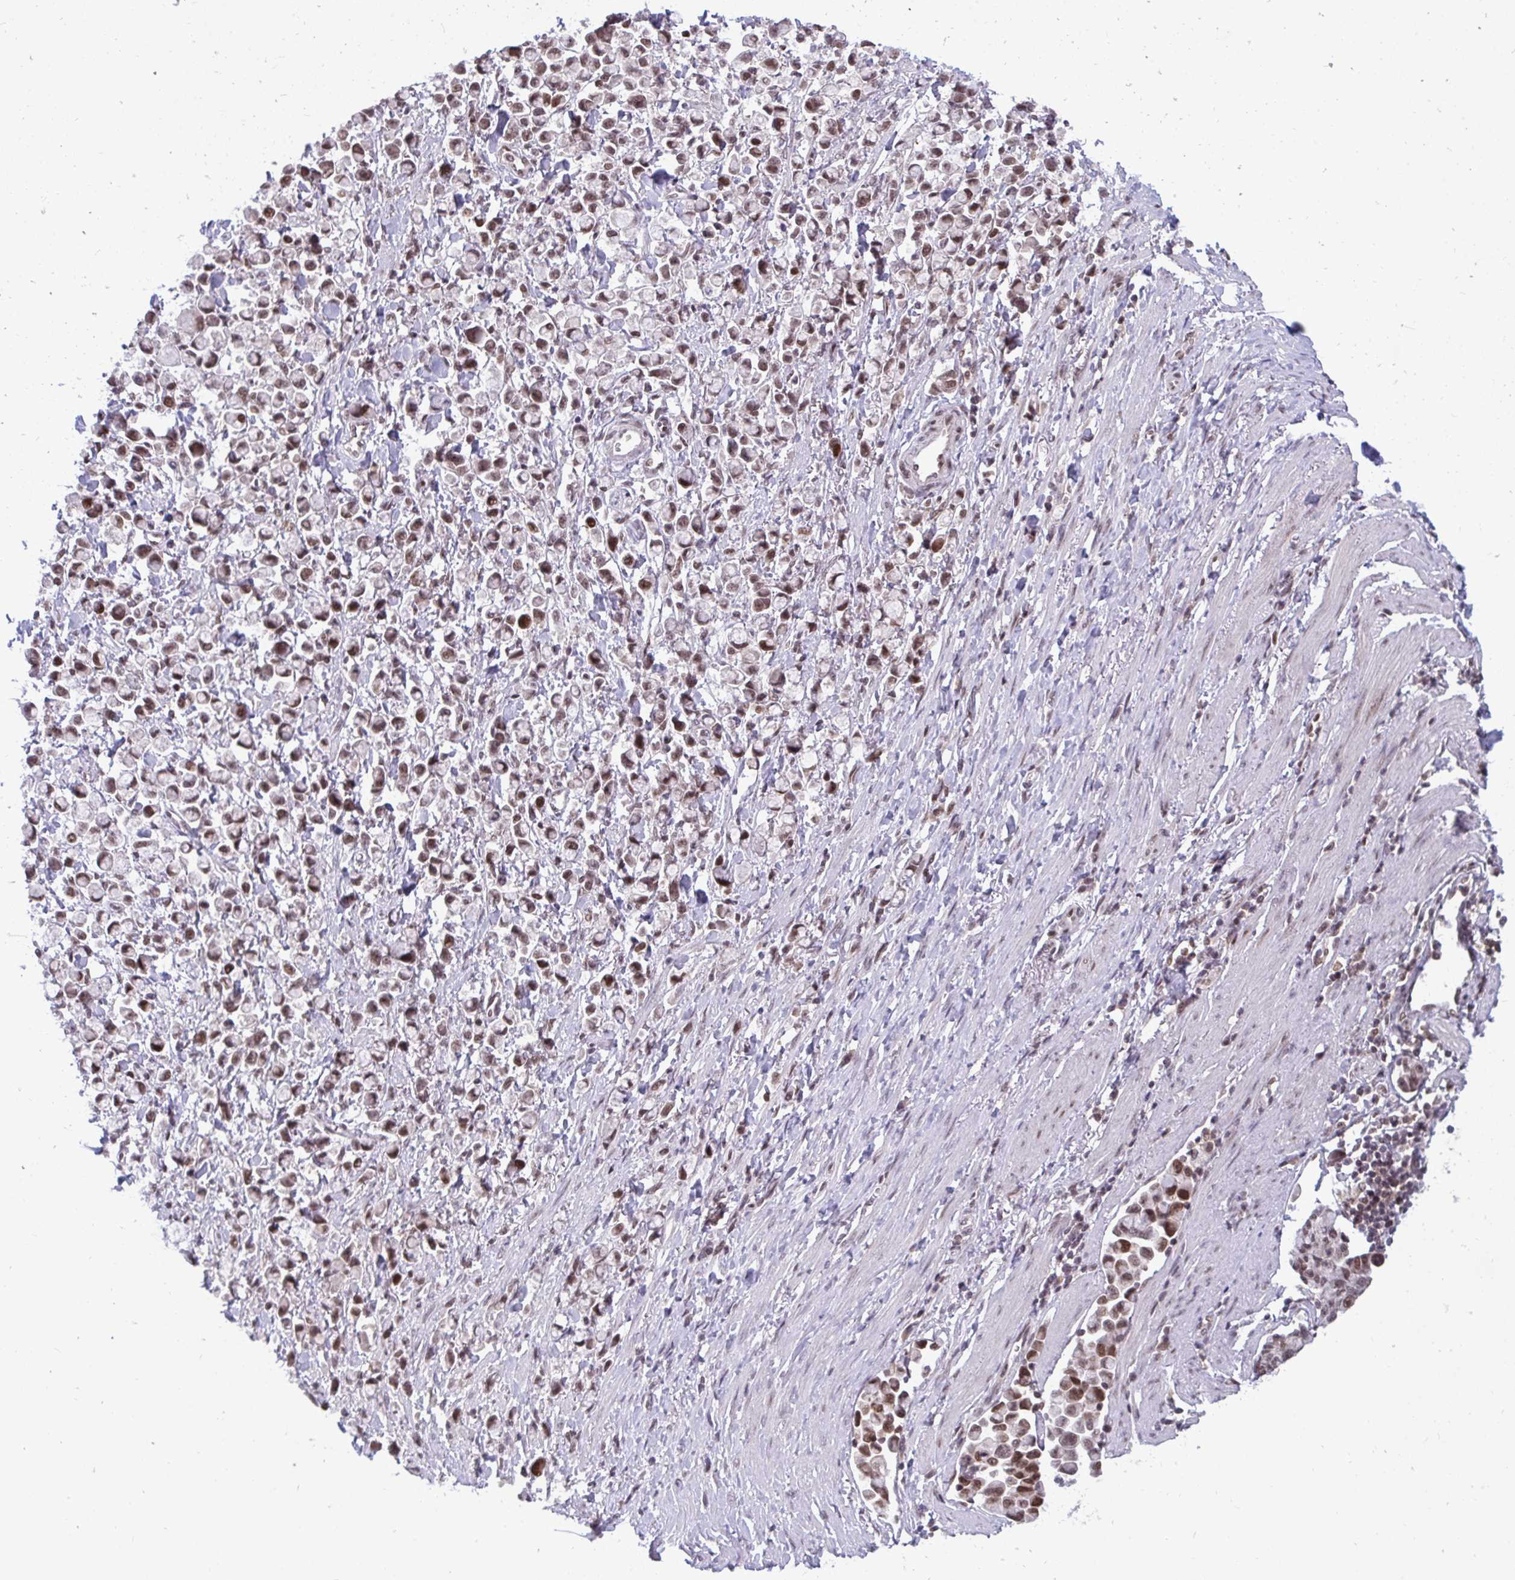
{"staining": {"intensity": "moderate", "quantity": ">75%", "location": "nuclear"}, "tissue": "stomach cancer", "cell_type": "Tumor cells", "image_type": "cancer", "snomed": [{"axis": "morphology", "description": "Adenocarcinoma, NOS"}, {"axis": "topography", "description": "Stomach"}], "caption": "A brown stain shows moderate nuclear expression of a protein in adenocarcinoma (stomach) tumor cells.", "gene": "JPT1", "patient": {"sex": "female", "age": 81}}